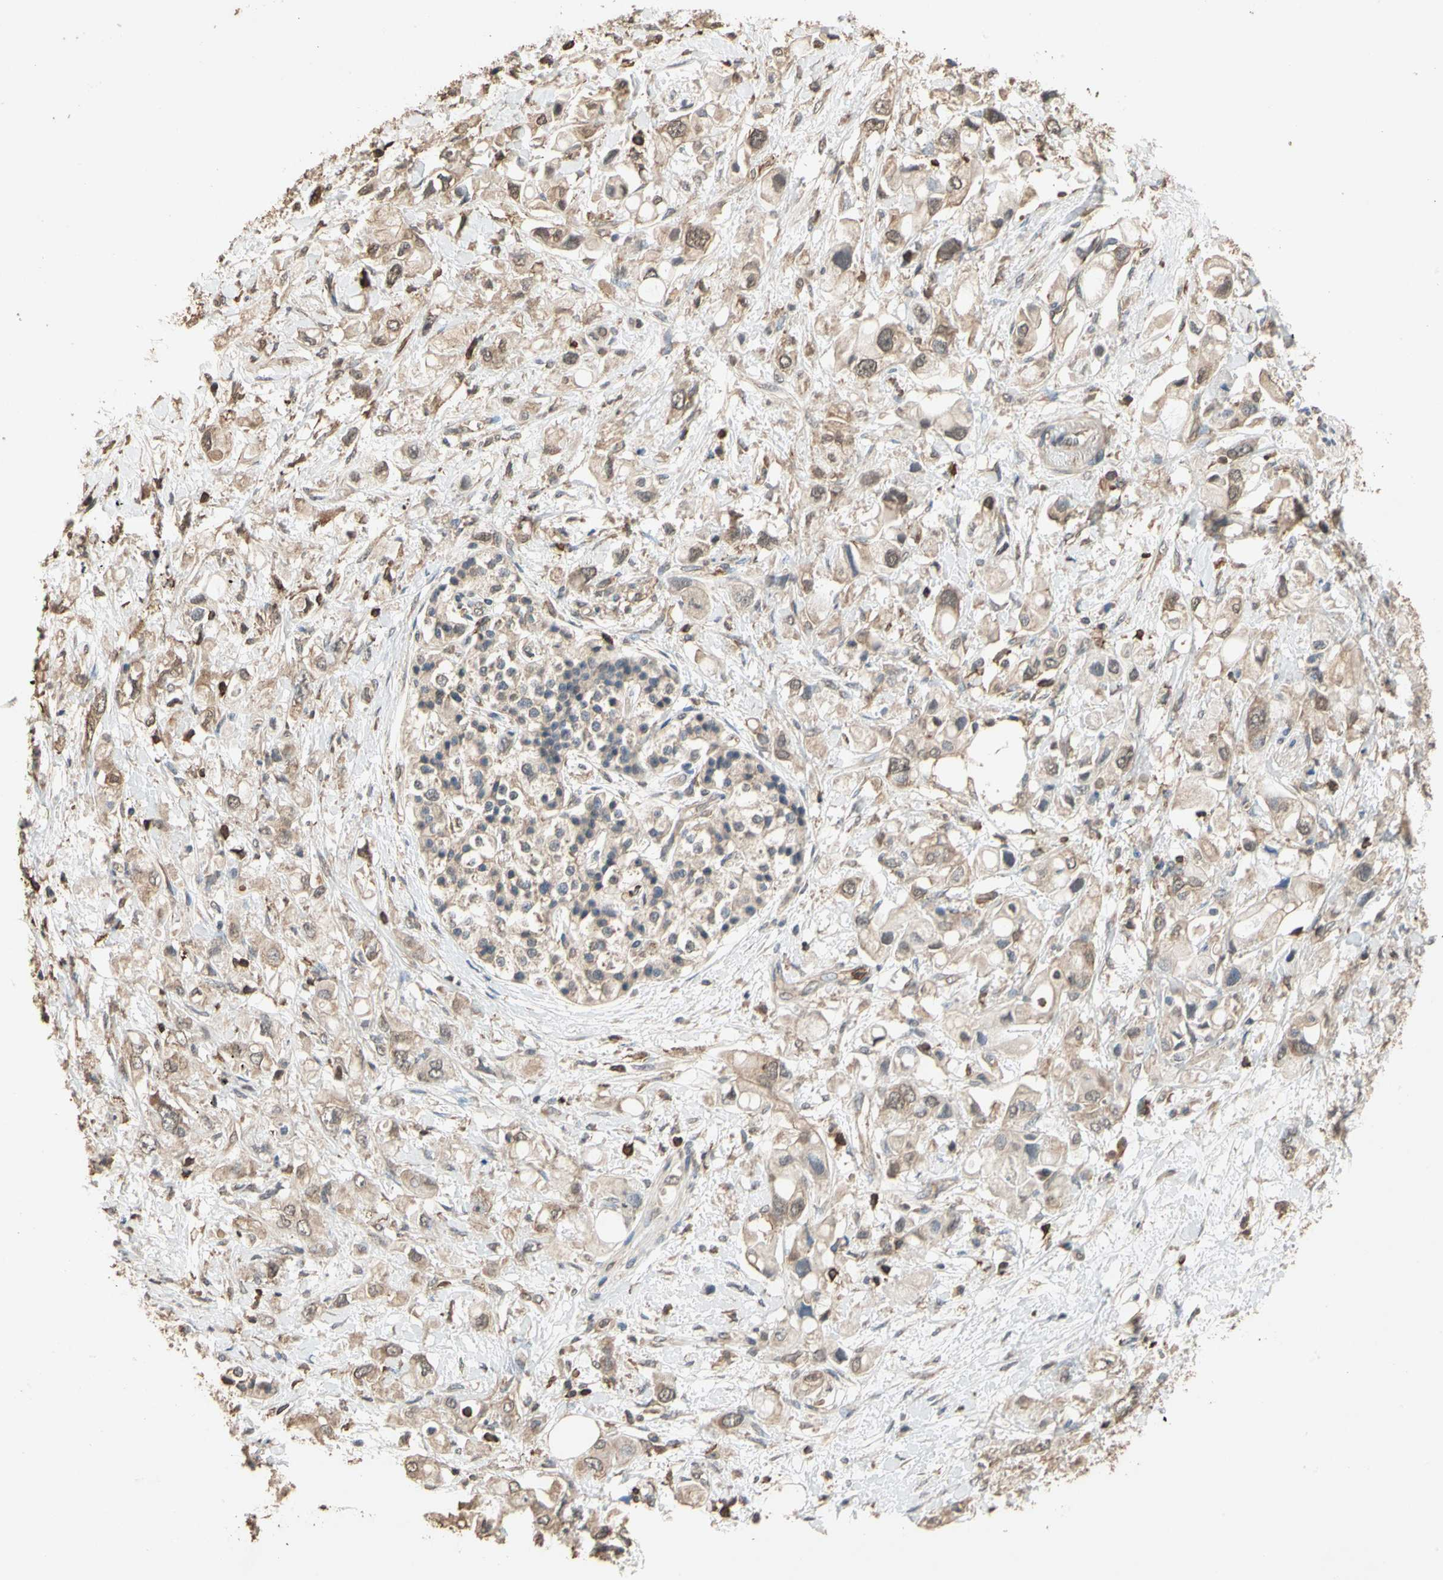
{"staining": {"intensity": "weak", "quantity": ">75%", "location": "cytoplasmic/membranous"}, "tissue": "pancreatic cancer", "cell_type": "Tumor cells", "image_type": "cancer", "snomed": [{"axis": "morphology", "description": "Adenocarcinoma, NOS"}, {"axis": "topography", "description": "Pancreas"}], "caption": "DAB (3,3'-diaminobenzidine) immunohistochemical staining of pancreatic cancer (adenocarcinoma) reveals weak cytoplasmic/membranous protein positivity in approximately >75% of tumor cells.", "gene": "MAP3K10", "patient": {"sex": "female", "age": 56}}